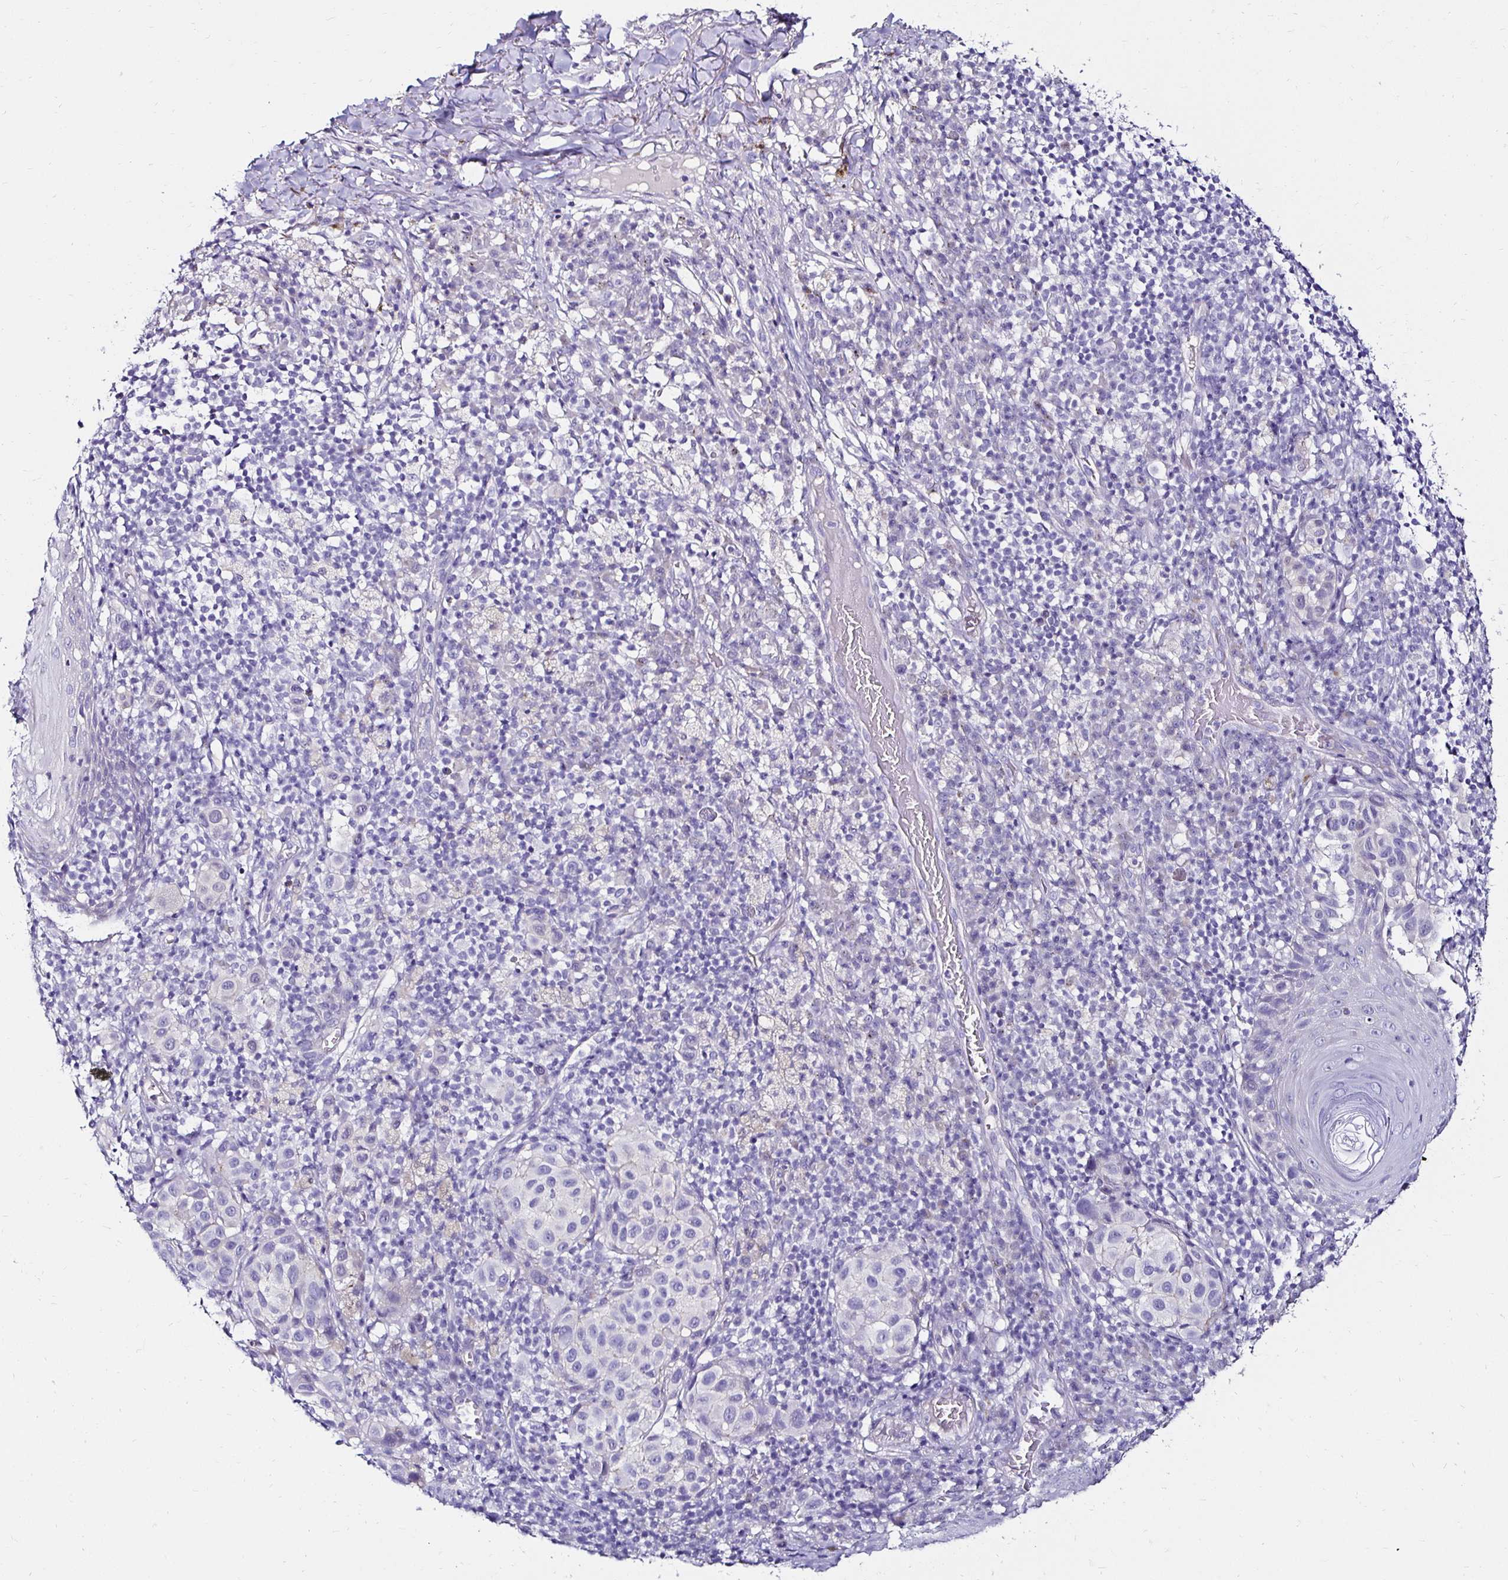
{"staining": {"intensity": "negative", "quantity": "none", "location": "none"}, "tissue": "melanoma", "cell_type": "Tumor cells", "image_type": "cancer", "snomed": [{"axis": "morphology", "description": "Malignant melanoma, NOS"}, {"axis": "topography", "description": "Skin"}], "caption": "Histopathology image shows no significant protein staining in tumor cells of melanoma.", "gene": "KCNT1", "patient": {"sex": "male", "age": 38}}